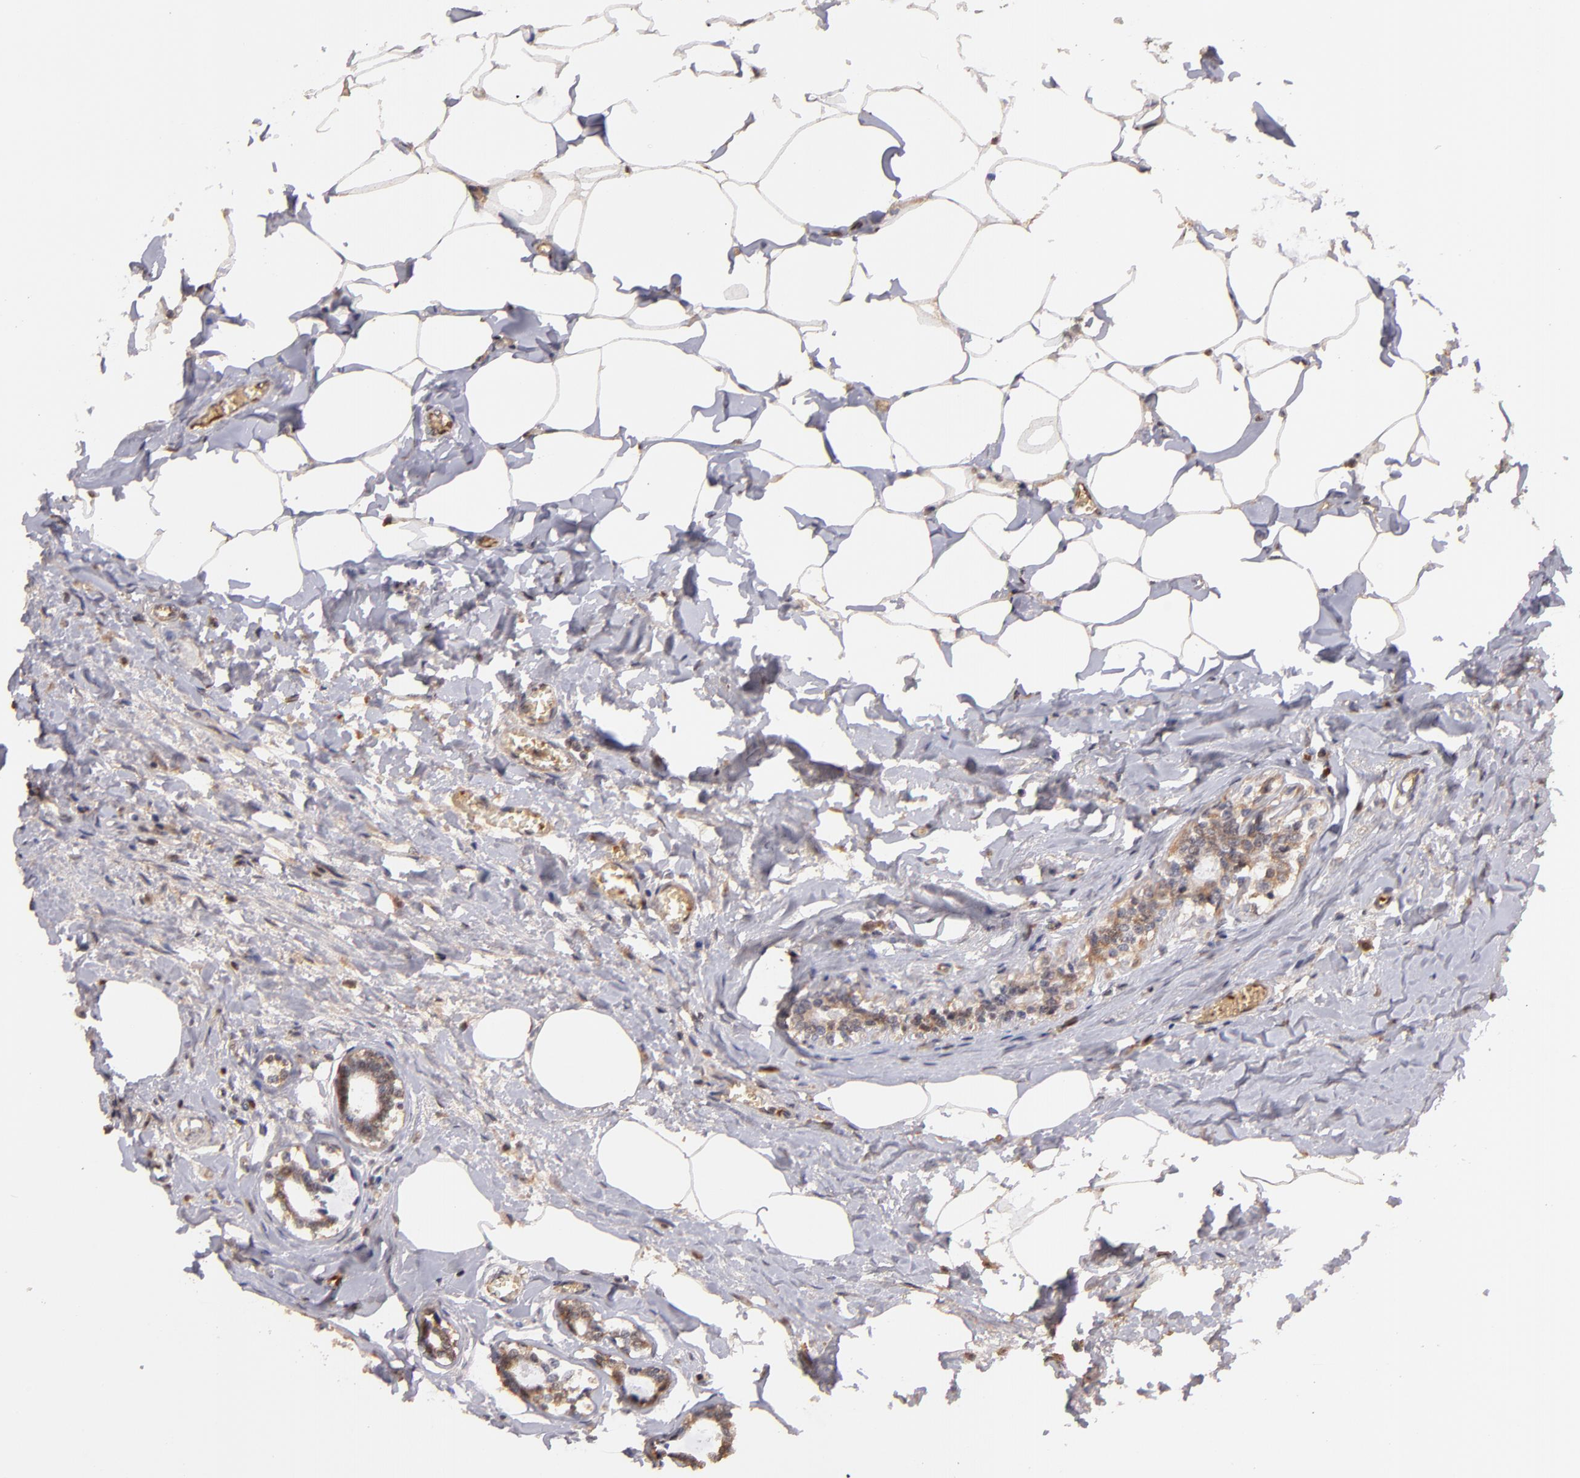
{"staining": {"intensity": "strong", "quantity": ">75%", "location": "cytoplasmic/membranous,nuclear"}, "tissue": "breast cancer", "cell_type": "Tumor cells", "image_type": "cancer", "snomed": [{"axis": "morphology", "description": "Lobular carcinoma"}, {"axis": "topography", "description": "Breast"}], "caption": "Immunohistochemistry of human breast cancer (lobular carcinoma) shows high levels of strong cytoplasmic/membranous and nuclear expression in about >75% of tumor cells.", "gene": "SERPINC1", "patient": {"sex": "female", "age": 51}}